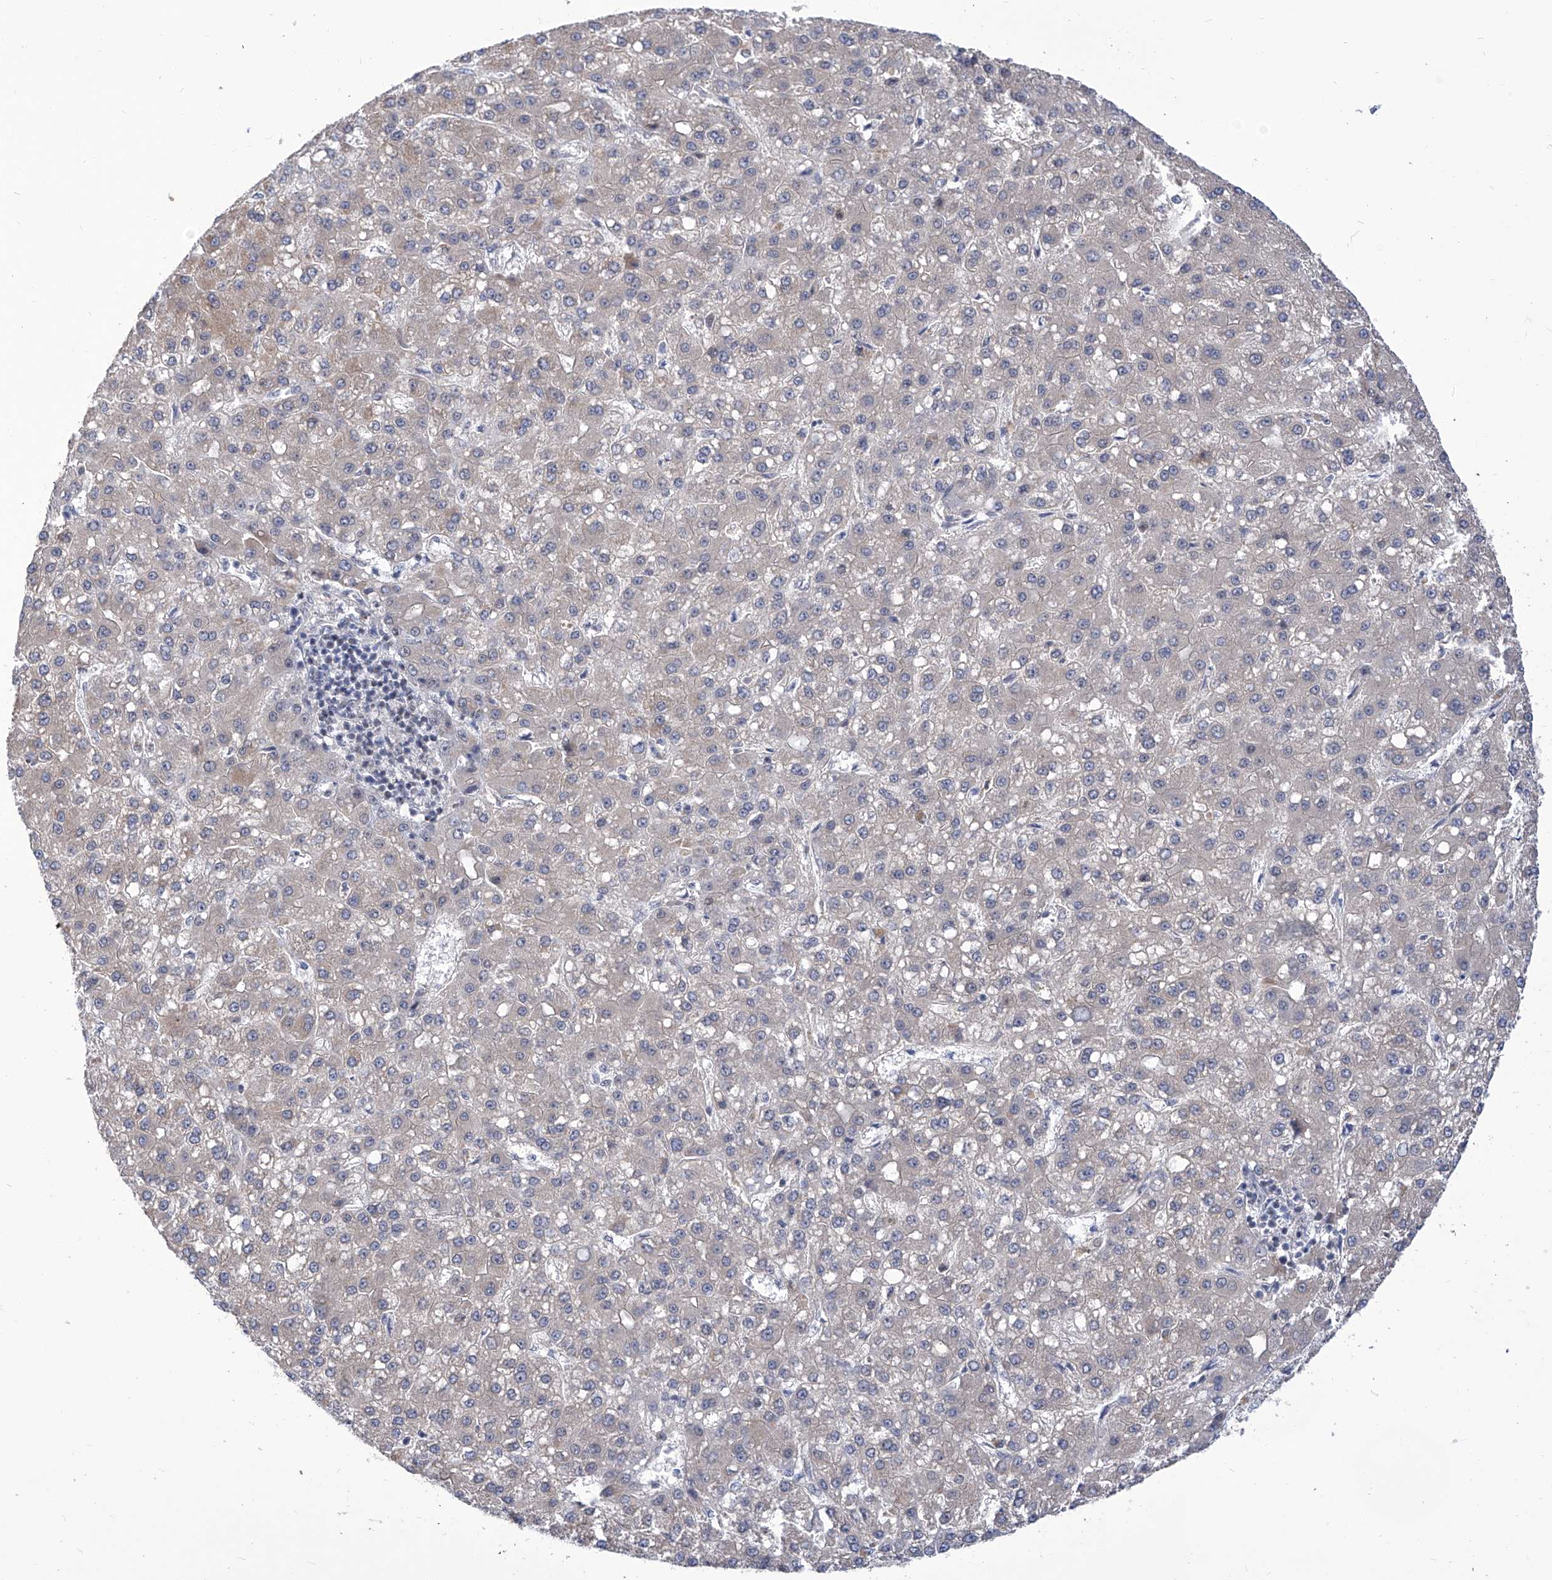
{"staining": {"intensity": "weak", "quantity": "<25%", "location": "cytoplasmic/membranous"}, "tissue": "liver cancer", "cell_type": "Tumor cells", "image_type": "cancer", "snomed": [{"axis": "morphology", "description": "Carcinoma, Hepatocellular, NOS"}, {"axis": "topography", "description": "Liver"}], "caption": "This is an immunohistochemistry (IHC) histopathology image of liver cancer. There is no positivity in tumor cells.", "gene": "SART1", "patient": {"sex": "male", "age": 67}}